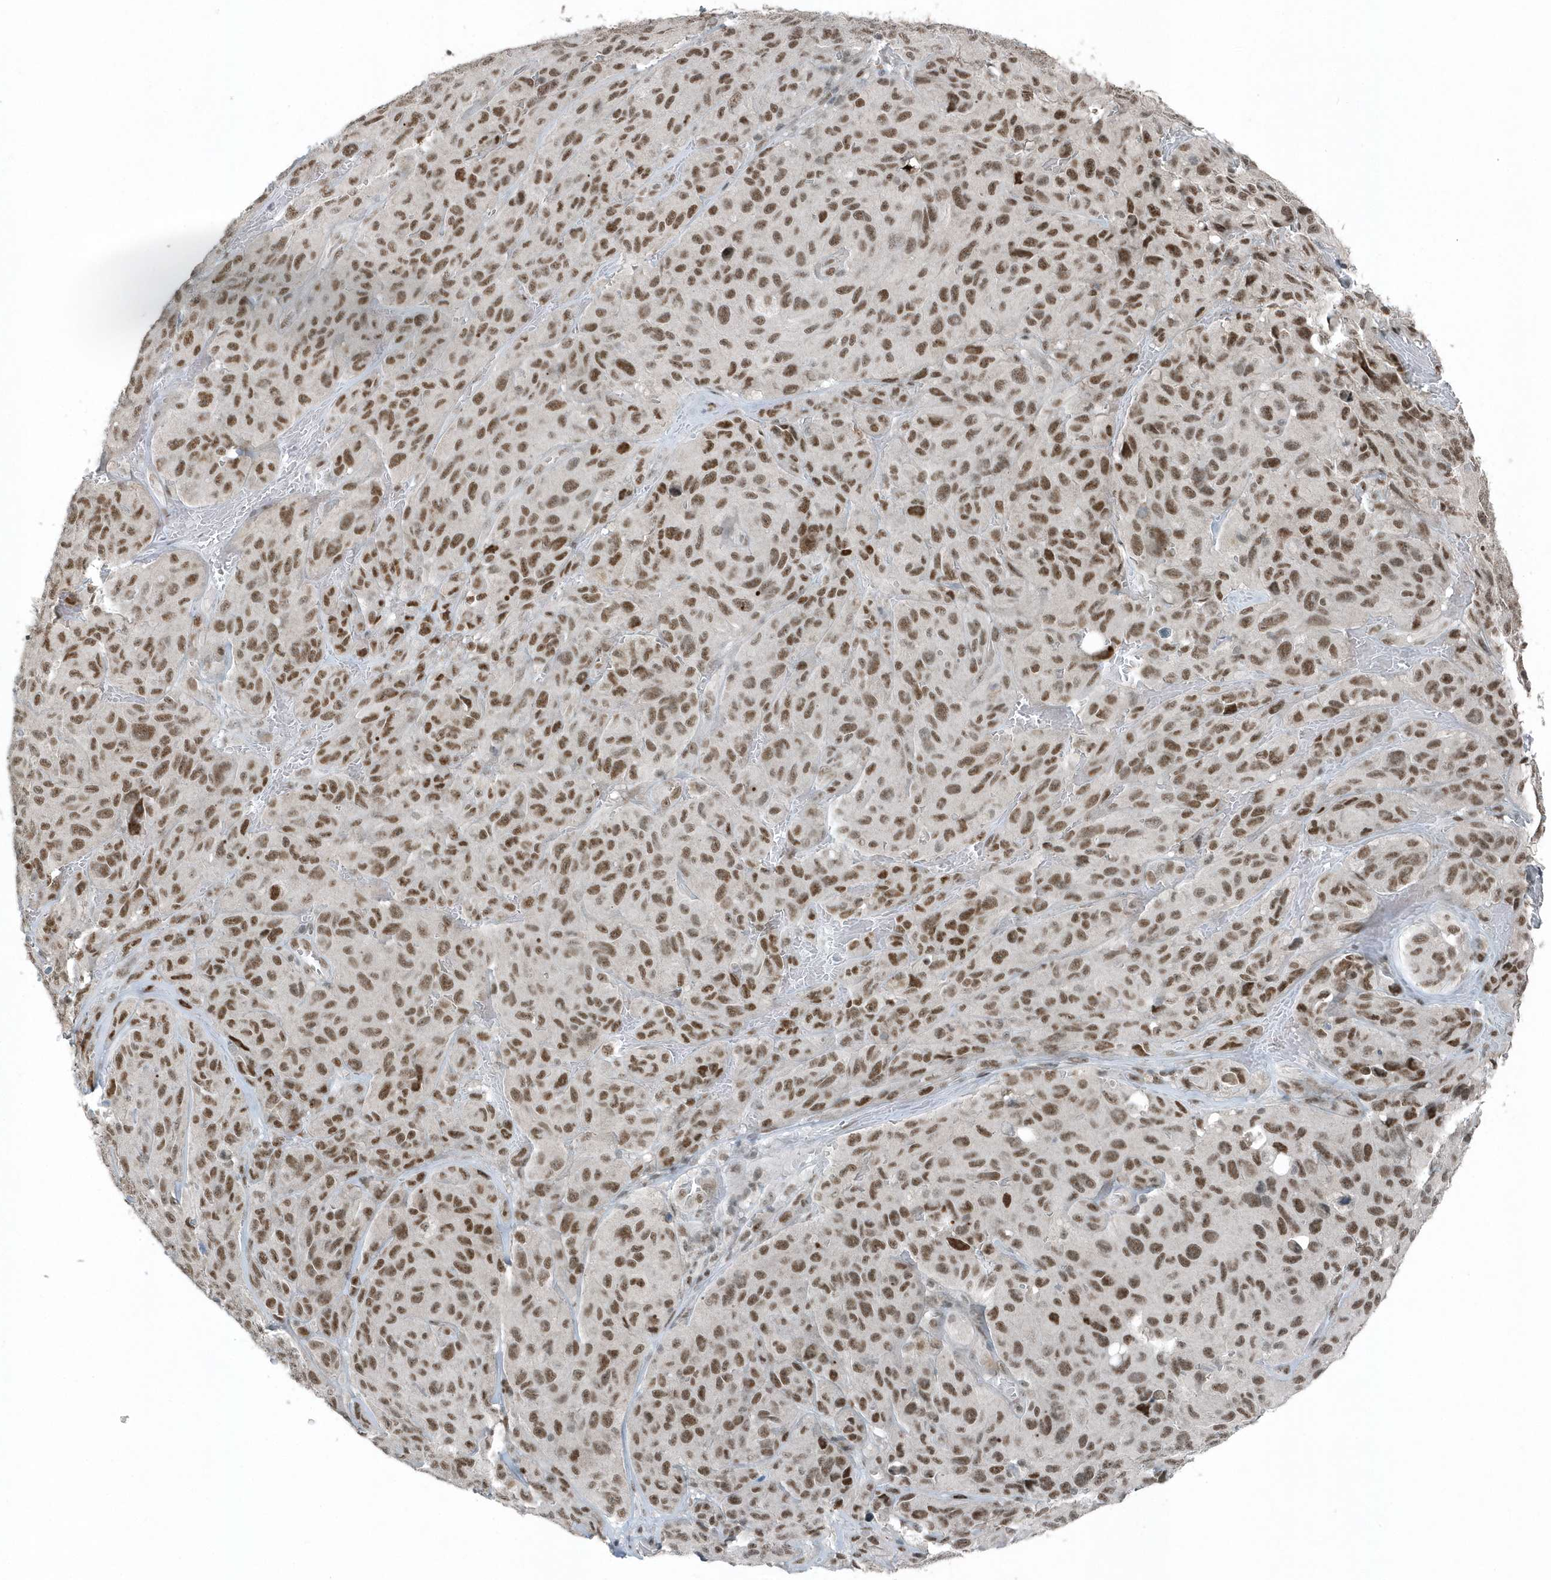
{"staining": {"intensity": "moderate", "quantity": ">75%", "location": "nuclear"}, "tissue": "melanoma", "cell_type": "Tumor cells", "image_type": "cancer", "snomed": [{"axis": "morphology", "description": "Malignant melanoma, NOS"}, {"axis": "topography", "description": "Skin"}], "caption": "Brown immunohistochemical staining in malignant melanoma demonstrates moderate nuclear expression in about >75% of tumor cells. (DAB = brown stain, brightfield microscopy at high magnification).", "gene": "YTHDC1", "patient": {"sex": "male", "age": 66}}